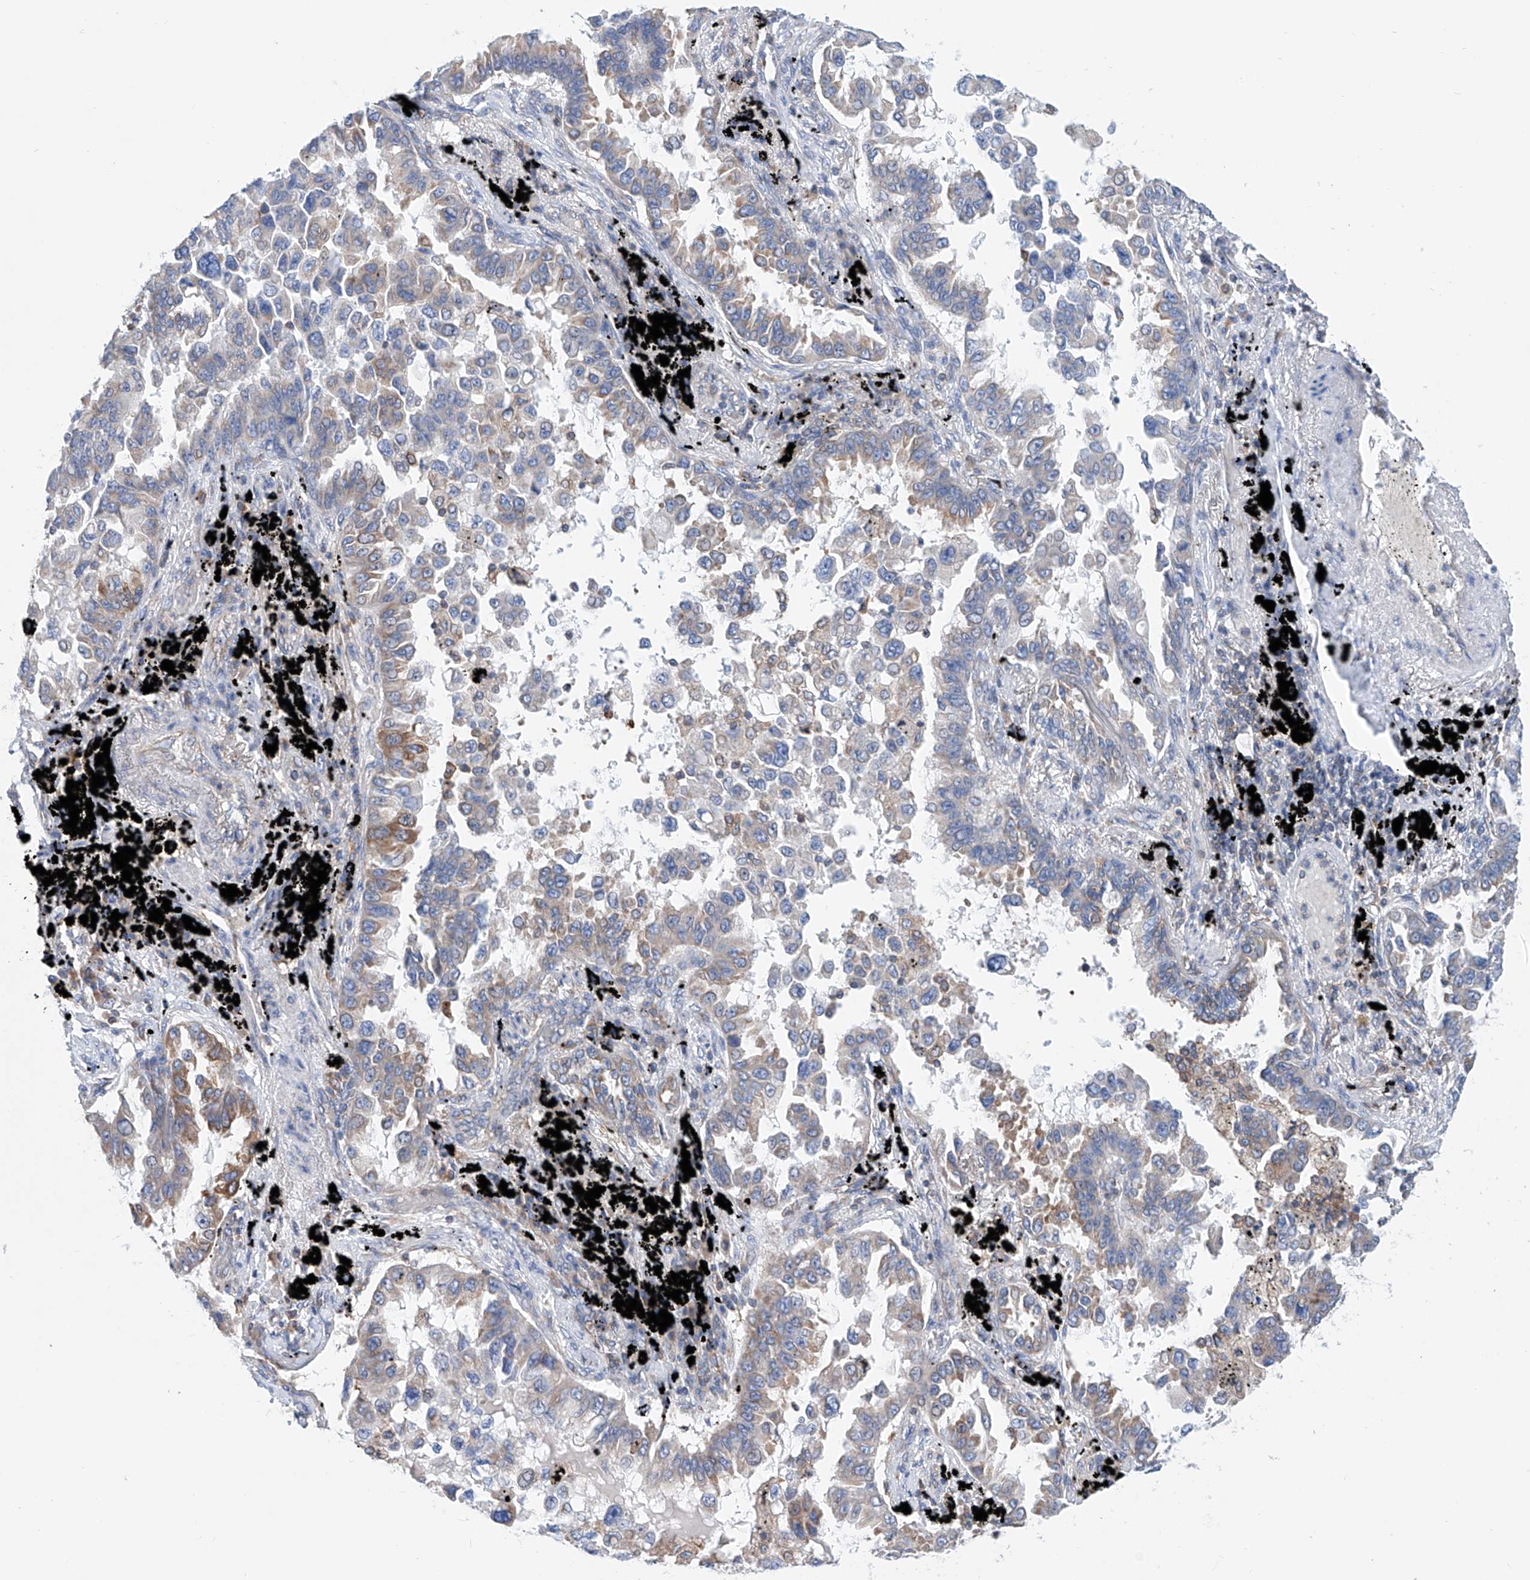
{"staining": {"intensity": "moderate", "quantity": "<25%", "location": "cytoplasmic/membranous"}, "tissue": "lung cancer", "cell_type": "Tumor cells", "image_type": "cancer", "snomed": [{"axis": "morphology", "description": "Adenocarcinoma, NOS"}, {"axis": "topography", "description": "Lung"}], "caption": "A micrograph of adenocarcinoma (lung) stained for a protein demonstrates moderate cytoplasmic/membranous brown staining in tumor cells.", "gene": "MAD2L1", "patient": {"sex": "female", "age": 67}}